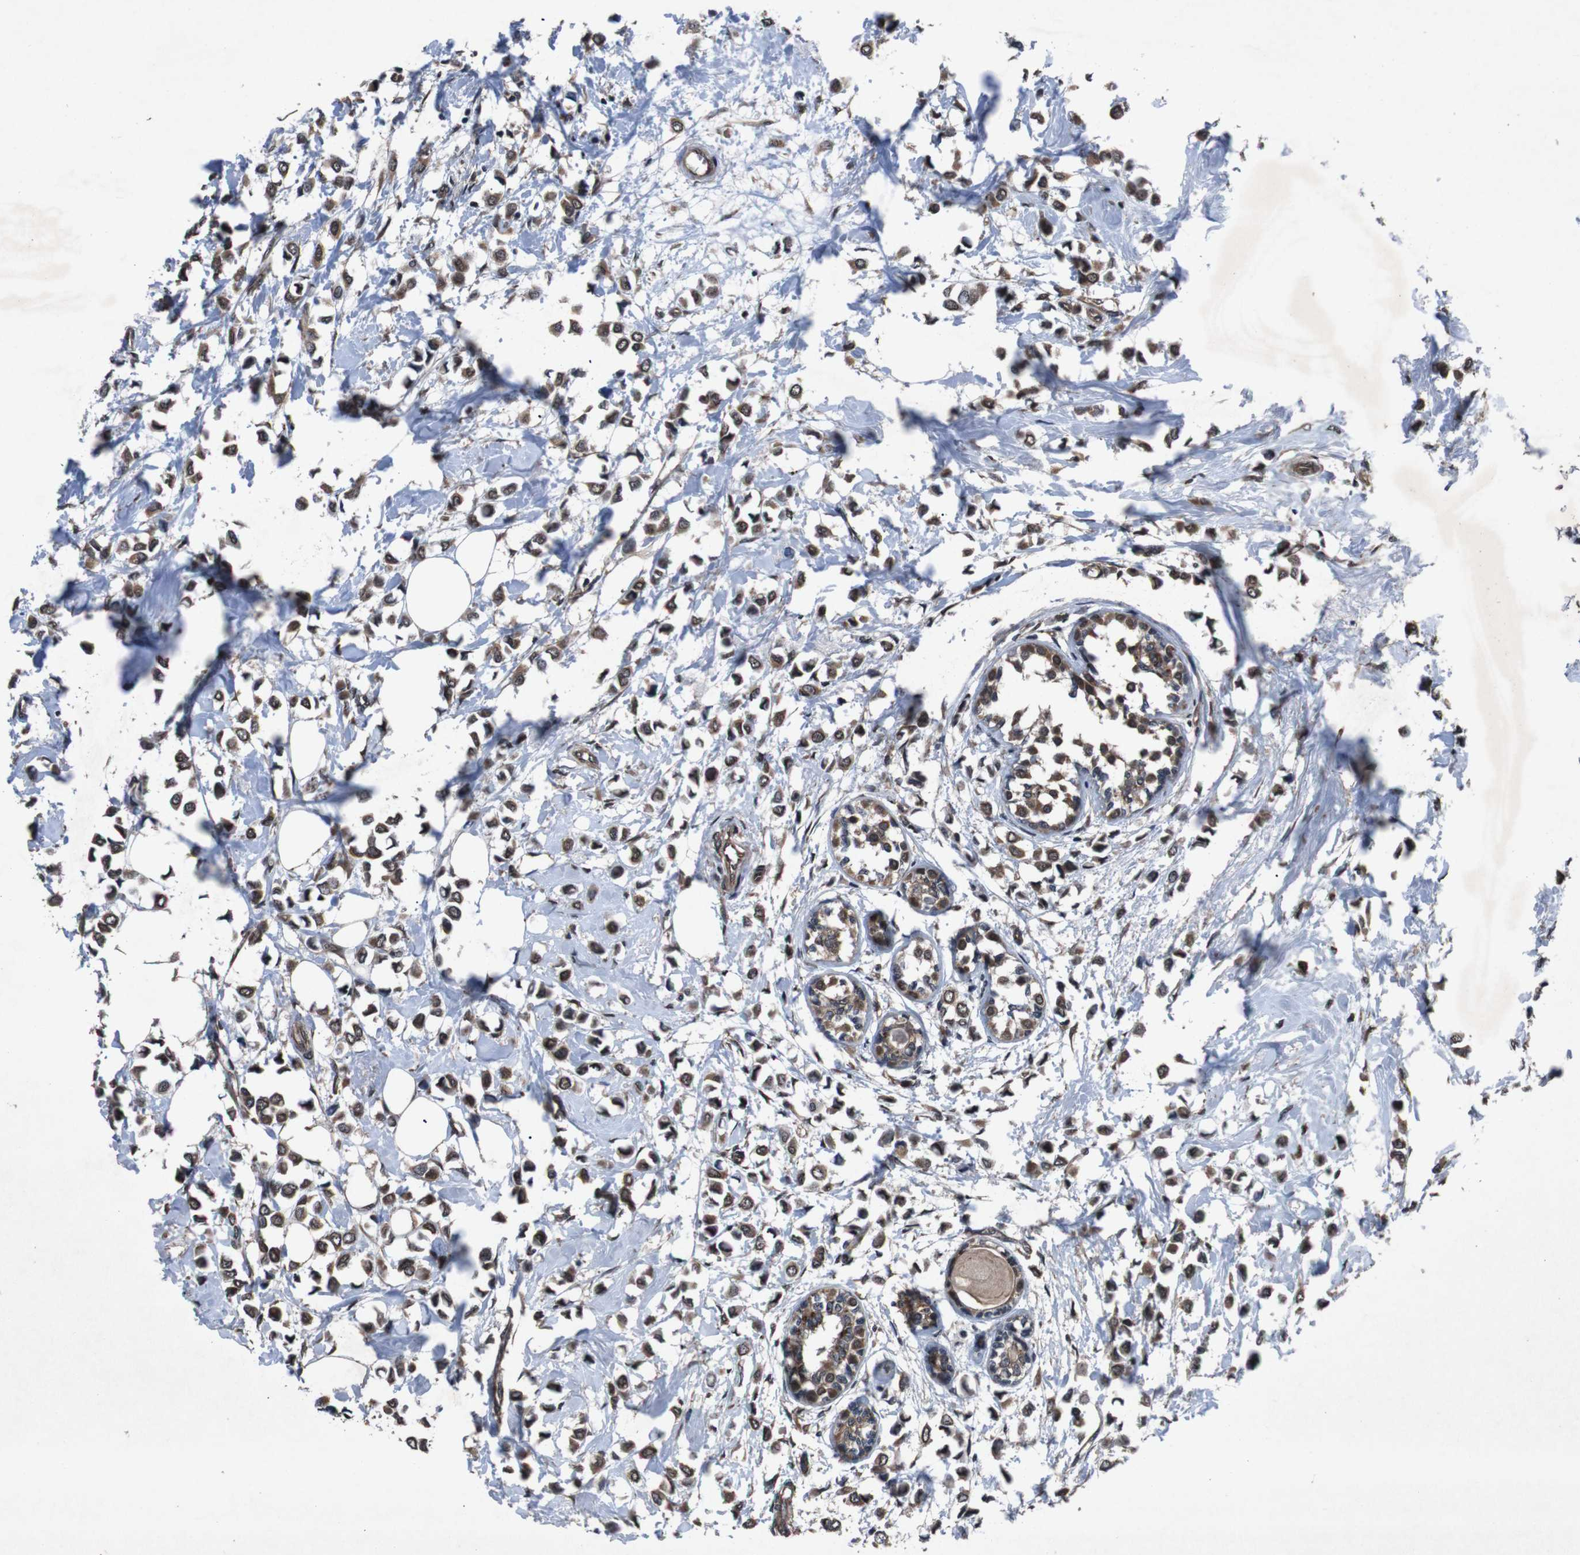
{"staining": {"intensity": "moderate", "quantity": ">75%", "location": "cytoplasmic/membranous,nuclear"}, "tissue": "breast cancer", "cell_type": "Tumor cells", "image_type": "cancer", "snomed": [{"axis": "morphology", "description": "Lobular carcinoma"}, {"axis": "topography", "description": "Breast"}], "caption": "Tumor cells exhibit moderate cytoplasmic/membranous and nuclear expression in about >75% of cells in breast cancer.", "gene": "SOCS1", "patient": {"sex": "female", "age": 51}}